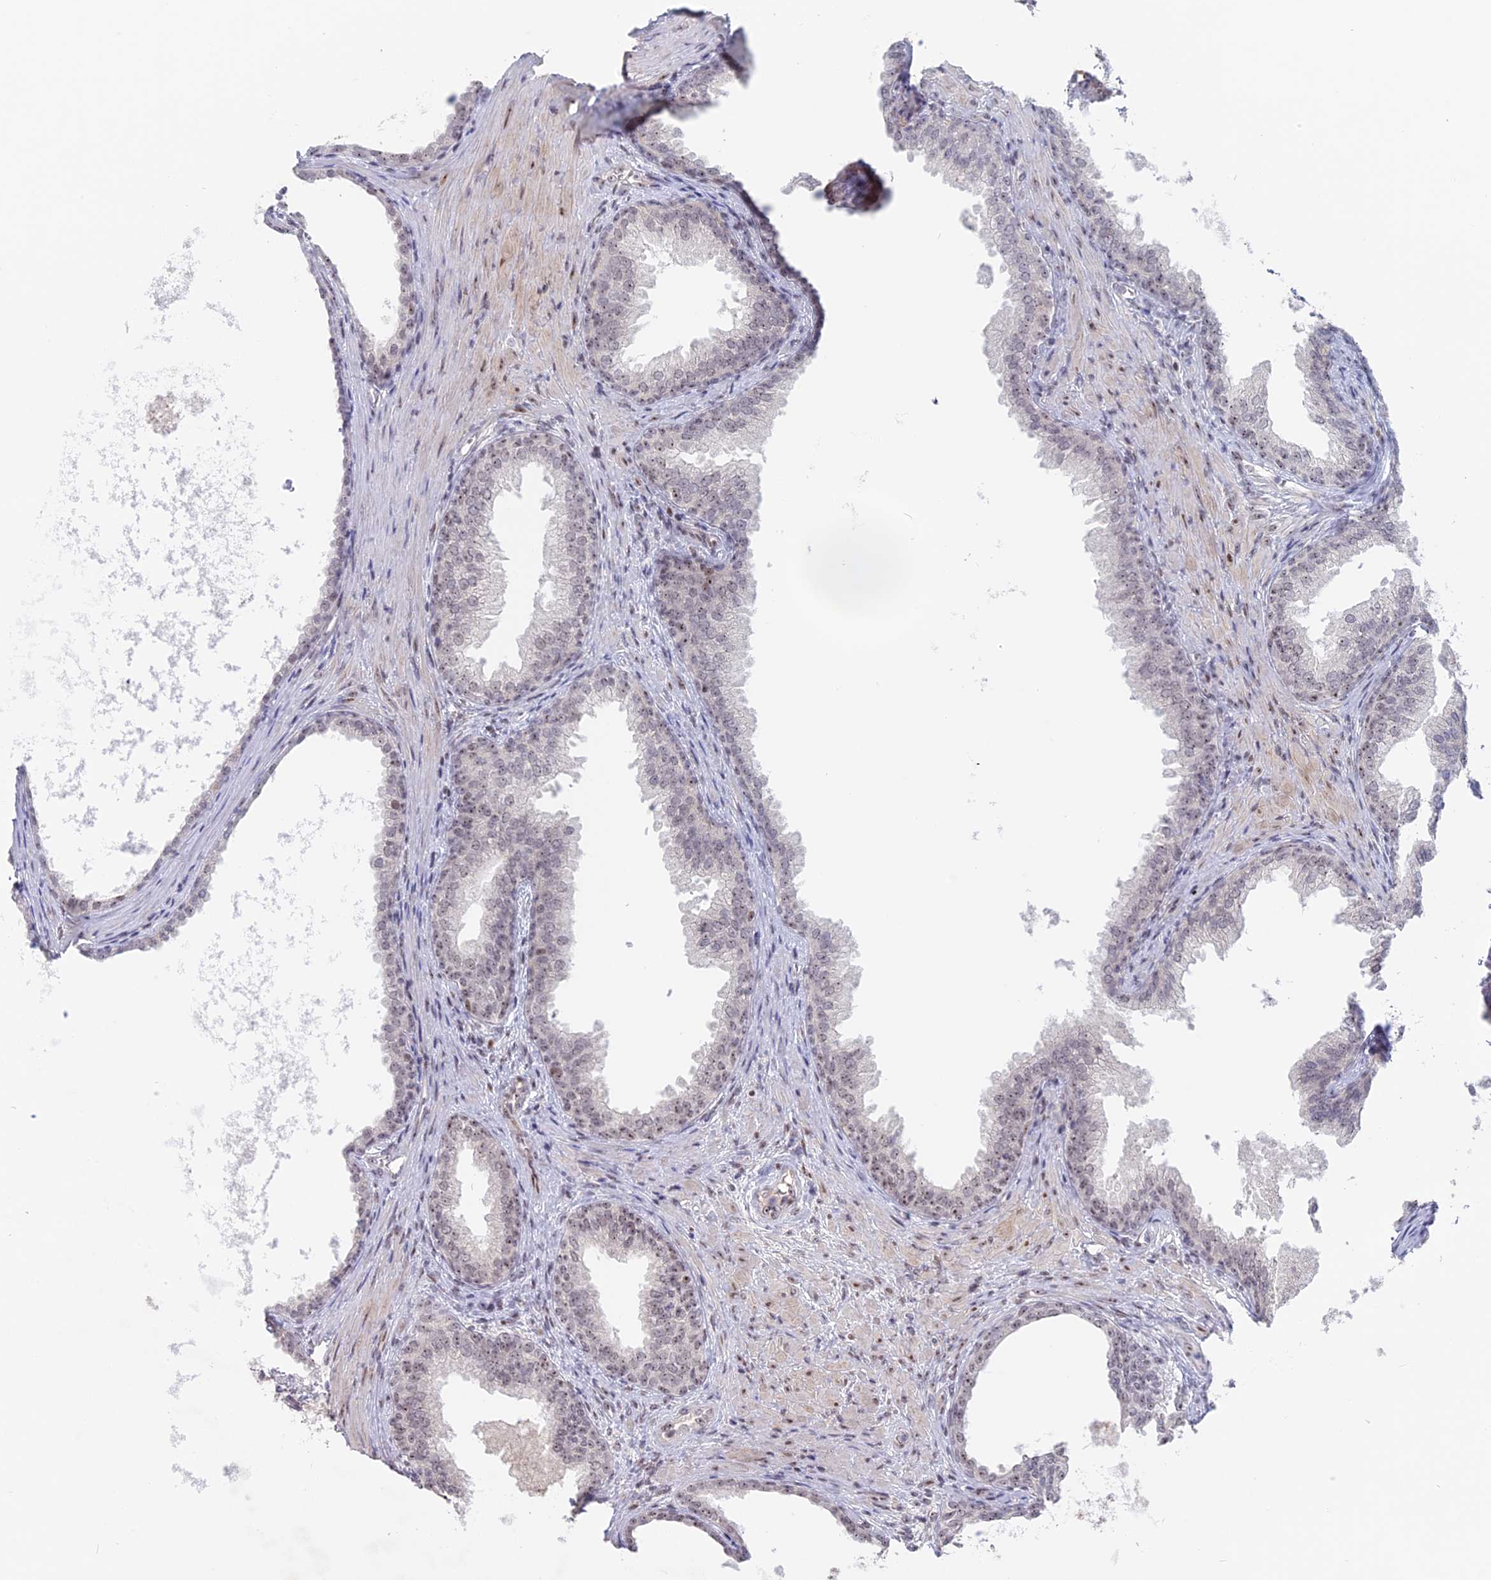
{"staining": {"intensity": "moderate", "quantity": "25%-75%", "location": "nuclear"}, "tissue": "prostate", "cell_type": "Glandular cells", "image_type": "normal", "snomed": [{"axis": "morphology", "description": "Normal tissue, NOS"}, {"axis": "topography", "description": "Prostate"}], "caption": "Moderate nuclear positivity for a protein is seen in about 25%-75% of glandular cells of unremarkable prostate using IHC.", "gene": "FAM131A", "patient": {"sex": "male", "age": 76}}